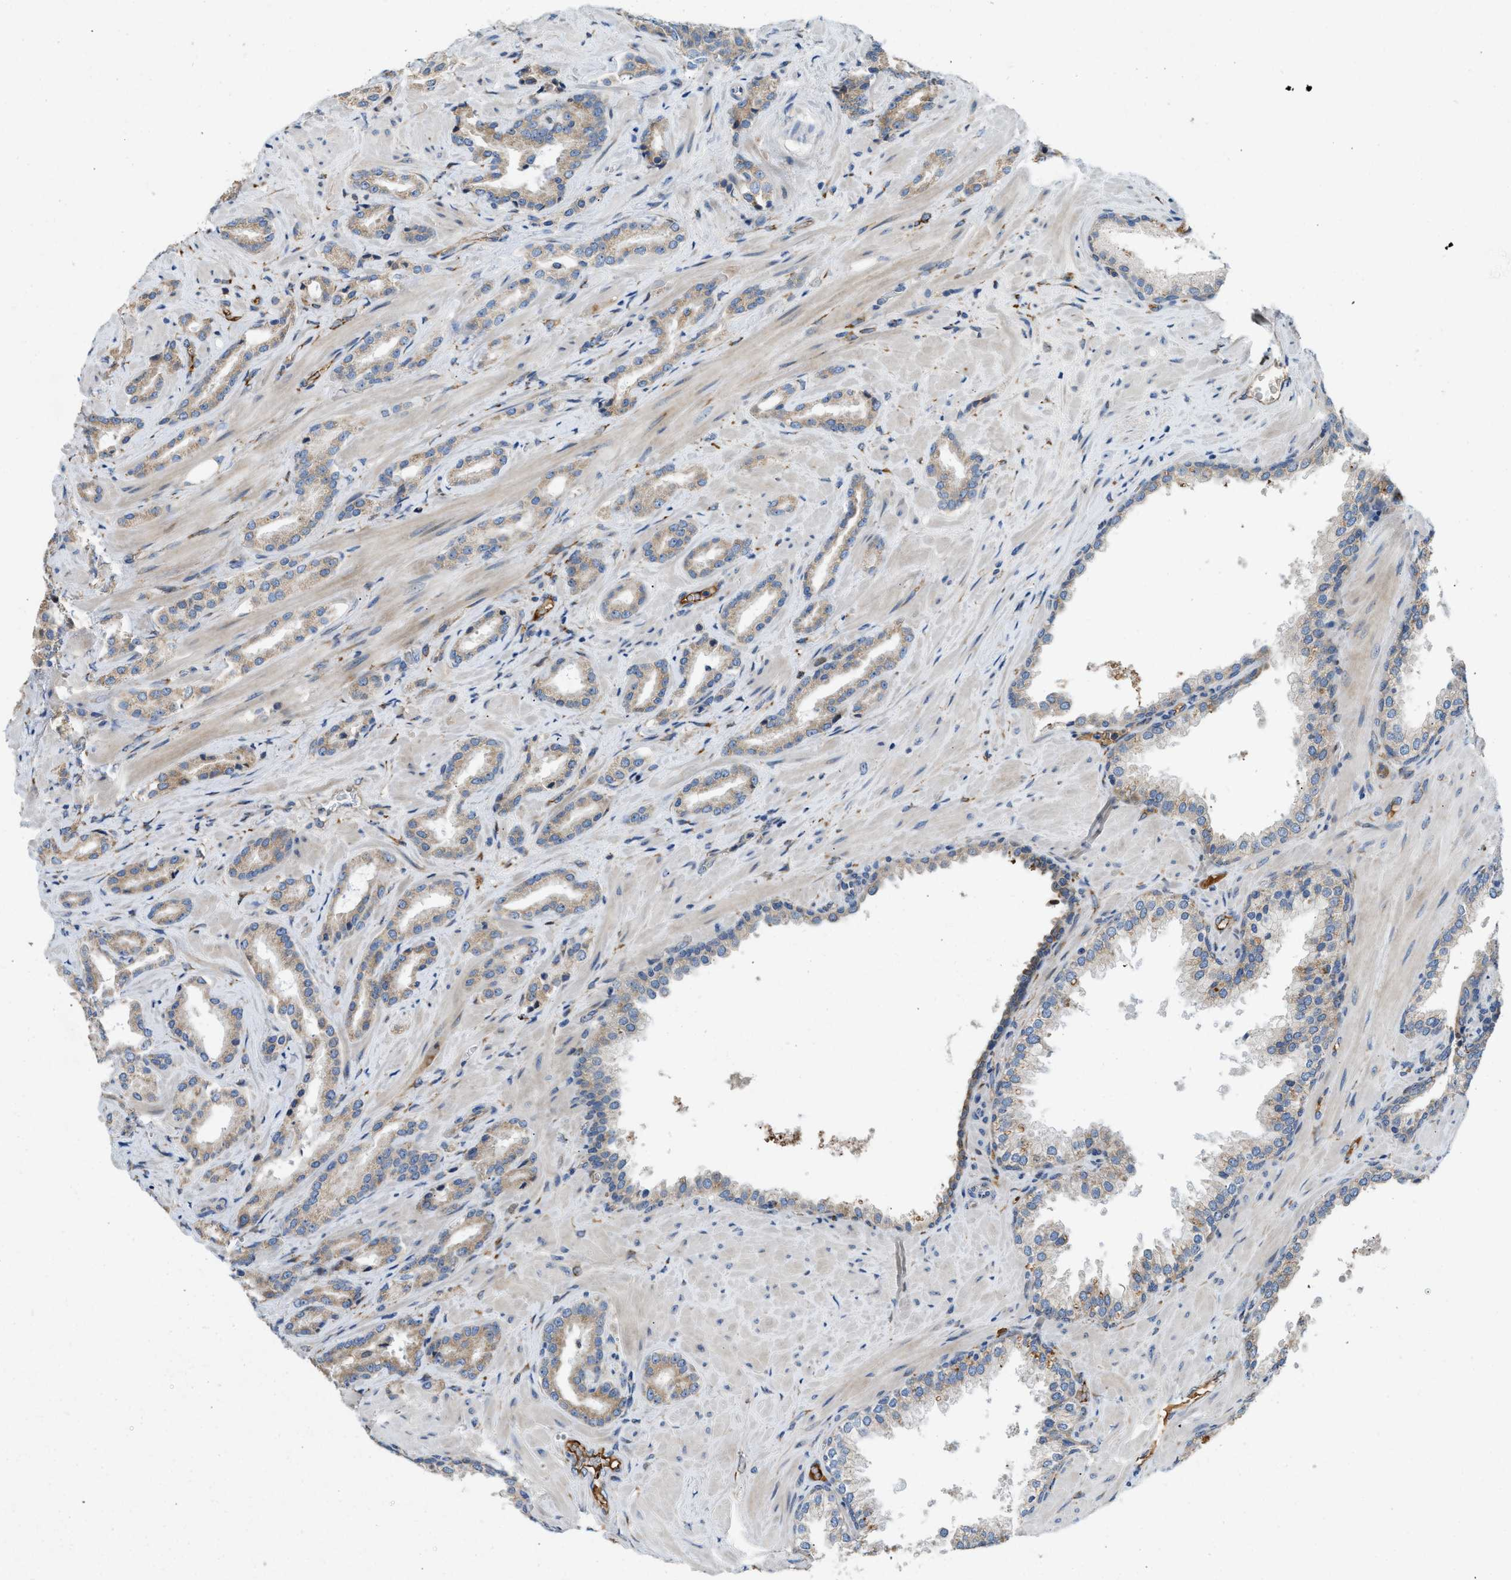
{"staining": {"intensity": "weak", "quantity": ">75%", "location": "cytoplasmic/membranous"}, "tissue": "prostate cancer", "cell_type": "Tumor cells", "image_type": "cancer", "snomed": [{"axis": "morphology", "description": "Adenocarcinoma, High grade"}, {"axis": "topography", "description": "Prostate"}], "caption": "Immunohistochemistry (IHC) (DAB) staining of prostate cancer (adenocarcinoma (high-grade)) demonstrates weak cytoplasmic/membranous protein staining in approximately >75% of tumor cells.", "gene": "GGCX", "patient": {"sex": "male", "age": 64}}